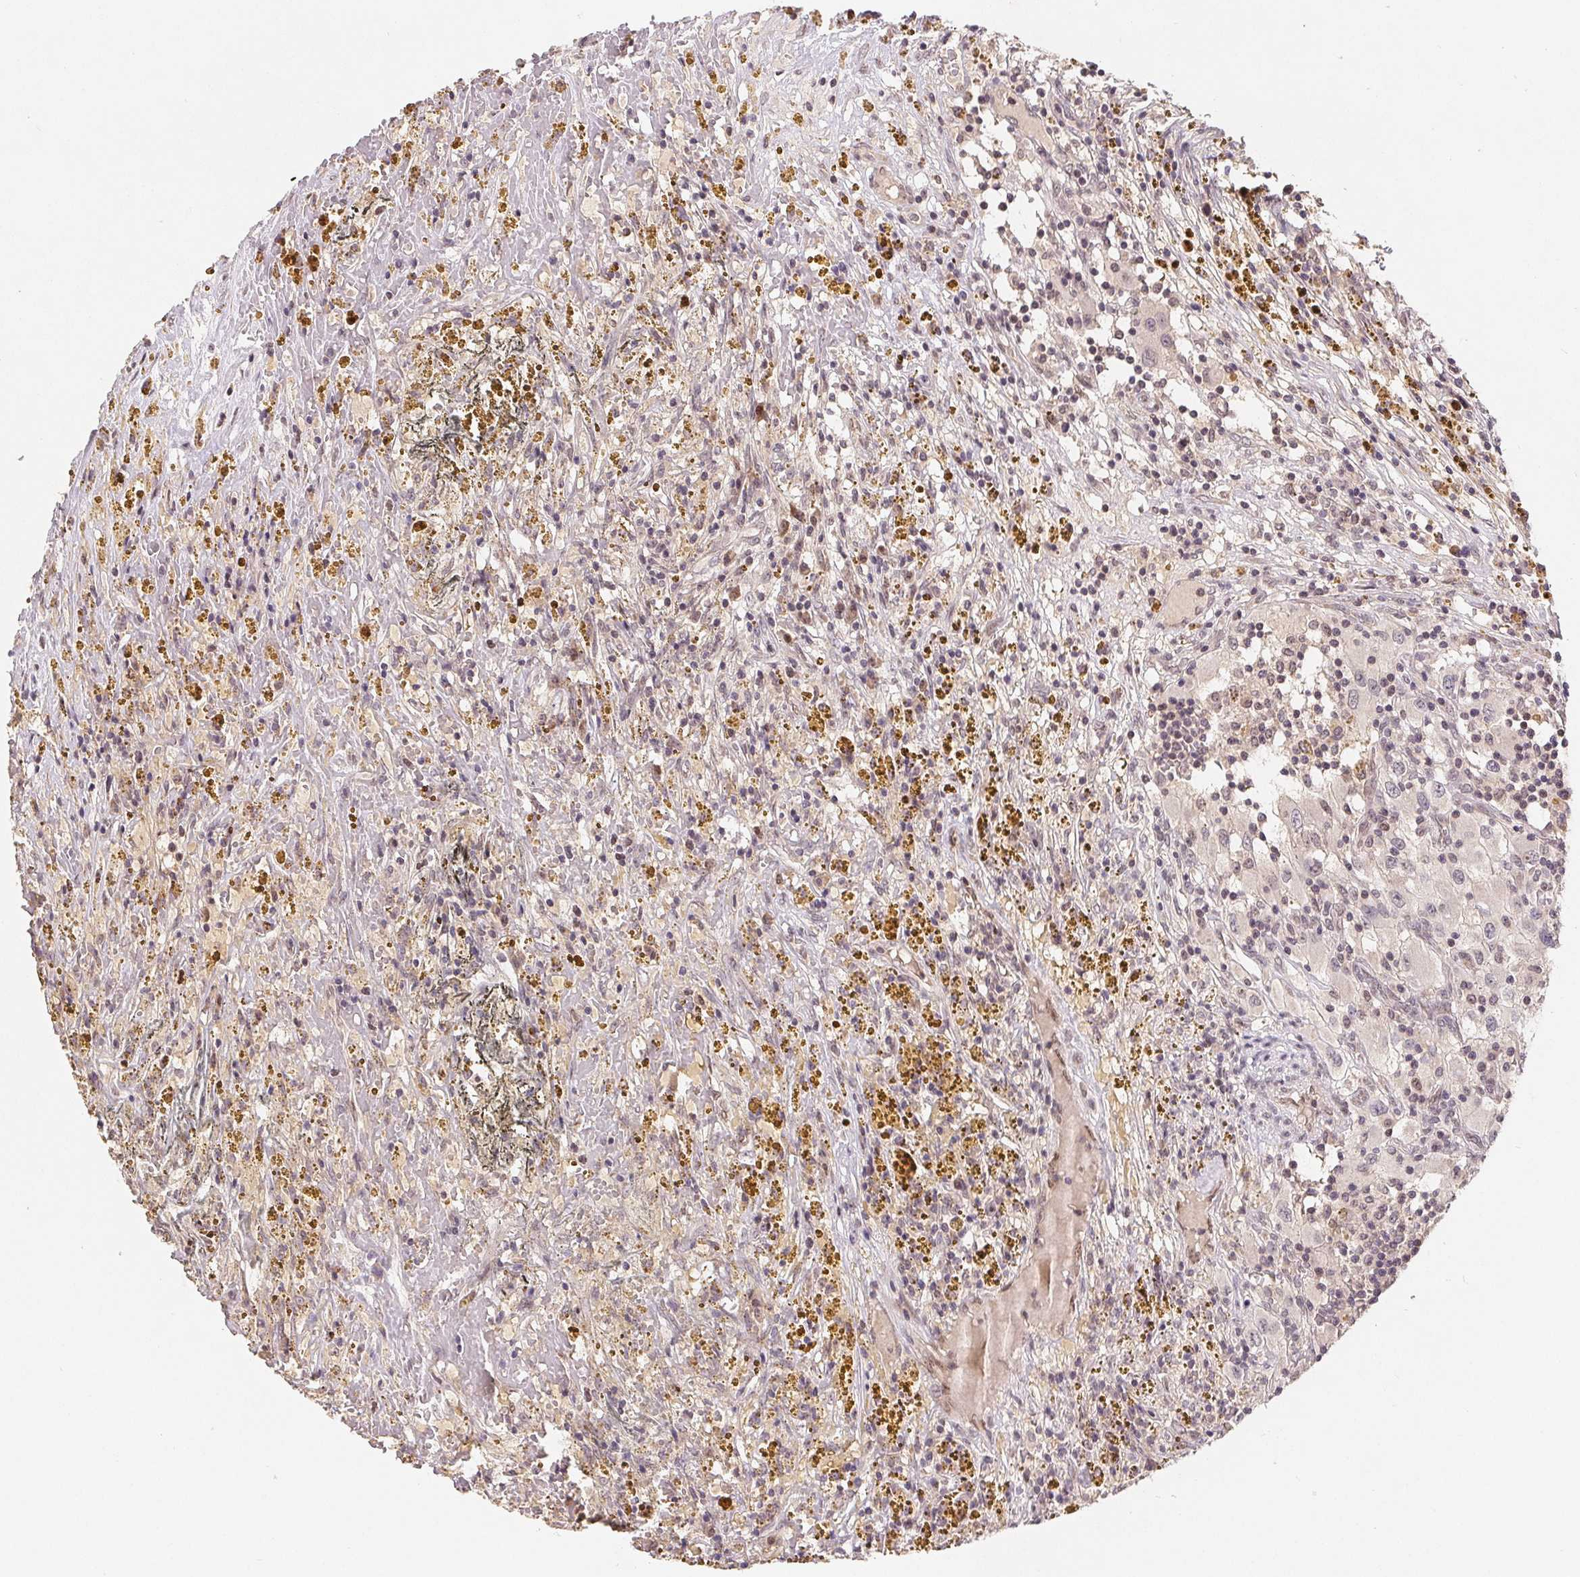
{"staining": {"intensity": "negative", "quantity": "none", "location": "none"}, "tissue": "renal cancer", "cell_type": "Tumor cells", "image_type": "cancer", "snomed": [{"axis": "morphology", "description": "Adenocarcinoma, NOS"}, {"axis": "topography", "description": "Kidney"}], "caption": "There is no significant positivity in tumor cells of renal adenocarcinoma.", "gene": "HMGN3", "patient": {"sex": "female", "age": 67}}